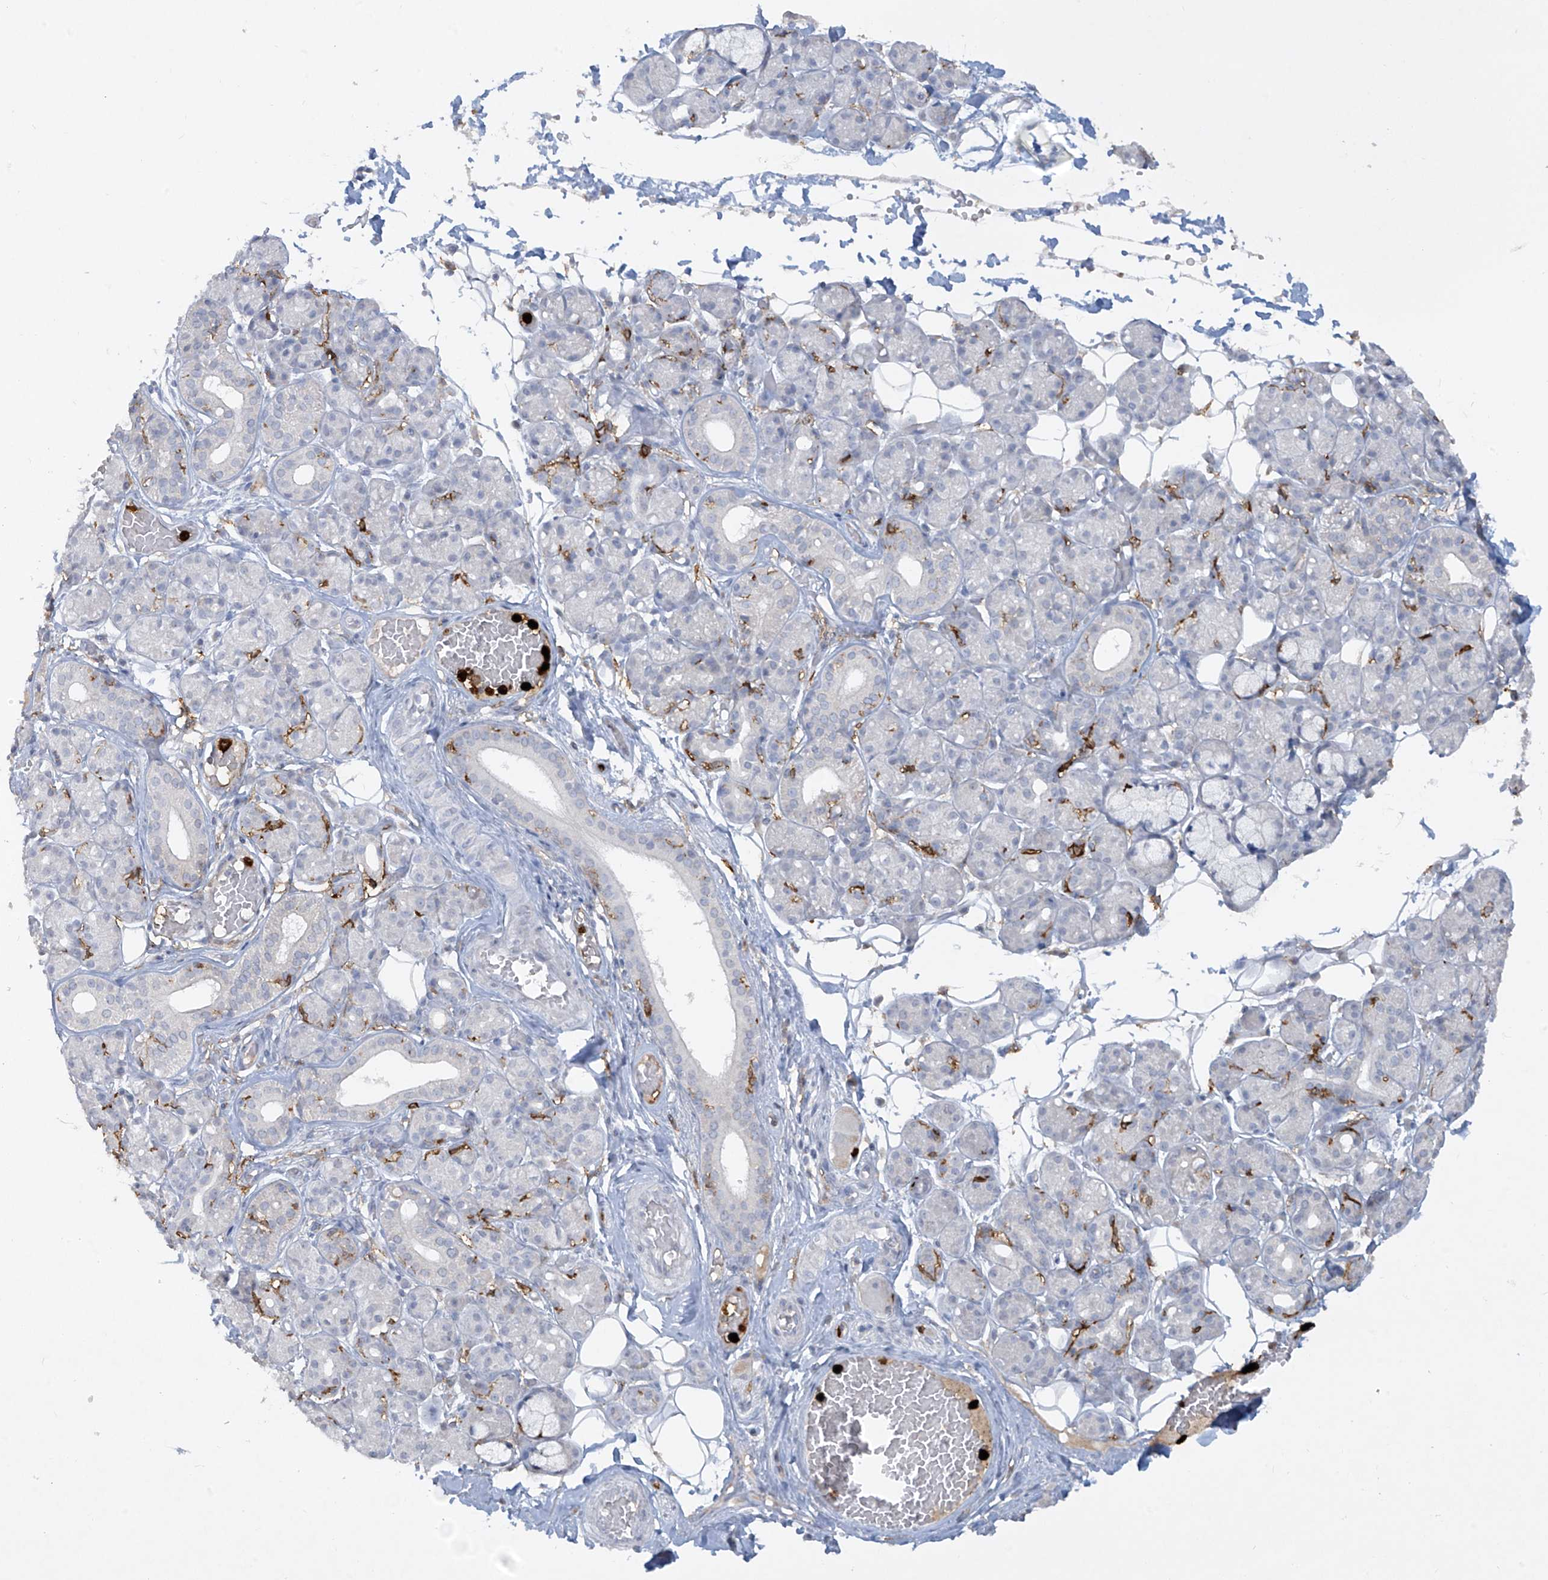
{"staining": {"intensity": "negative", "quantity": "none", "location": "none"}, "tissue": "salivary gland", "cell_type": "Glandular cells", "image_type": "normal", "snomed": [{"axis": "morphology", "description": "Normal tissue, NOS"}, {"axis": "topography", "description": "Salivary gland"}], "caption": "Immunohistochemical staining of benign human salivary gland displays no significant positivity in glandular cells. (IHC, brightfield microscopy, high magnification).", "gene": "FCGR3A", "patient": {"sex": "male", "age": 63}}